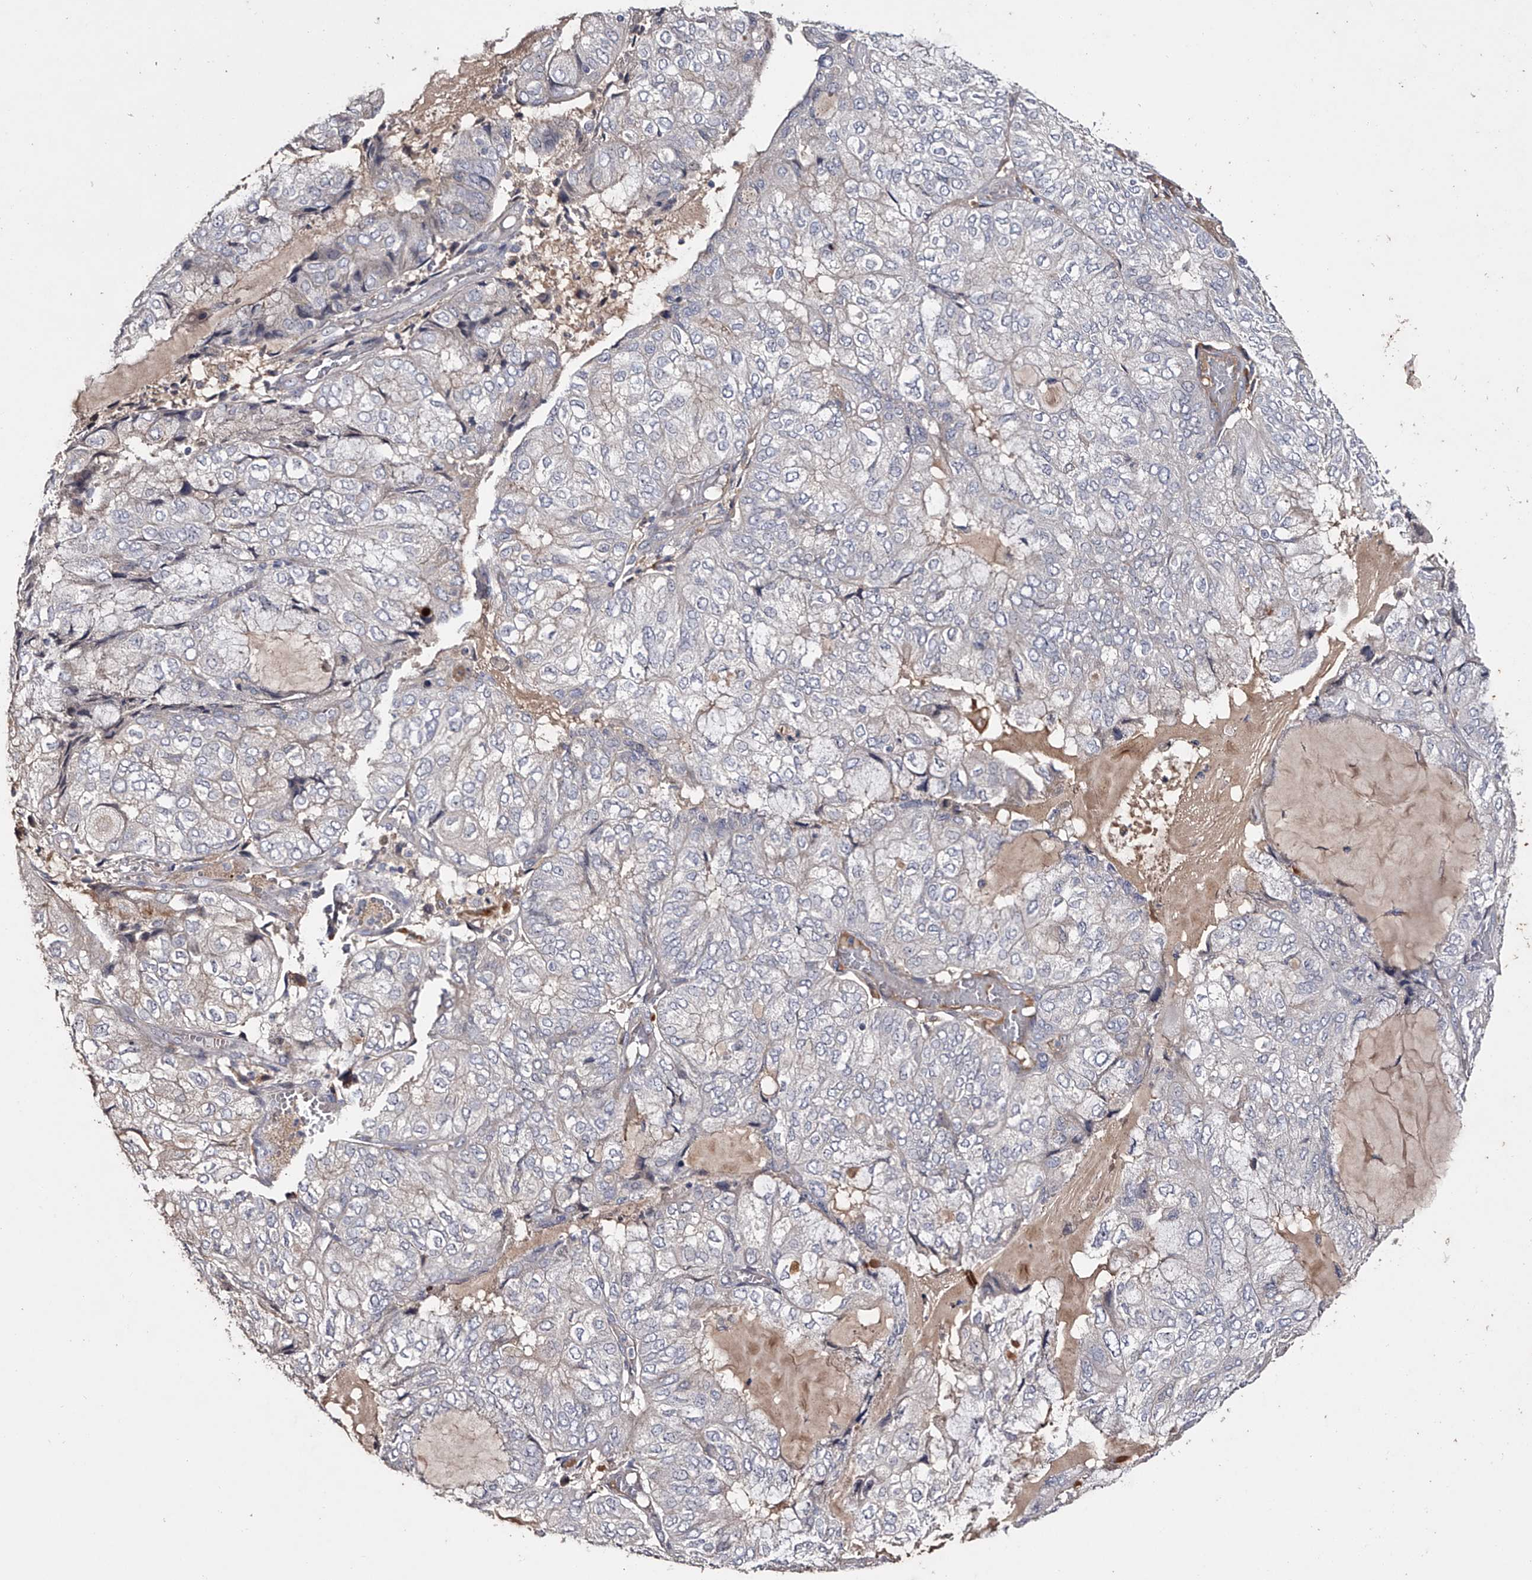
{"staining": {"intensity": "negative", "quantity": "none", "location": "none"}, "tissue": "endometrial cancer", "cell_type": "Tumor cells", "image_type": "cancer", "snomed": [{"axis": "morphology", "description": "Adenocarcinoma, NOS"}, {"axis": "topography", "description": "Endometrium"}], "caption": "A high-resolution photomicrograph shows immunohistochemistry (IHC) staining of endometrial cancer (adenocarcinoma), which demonstrates no significant expression in tumor cells.", "gene": "MDN1", "patient": {"sex": "female", "age": 81}}